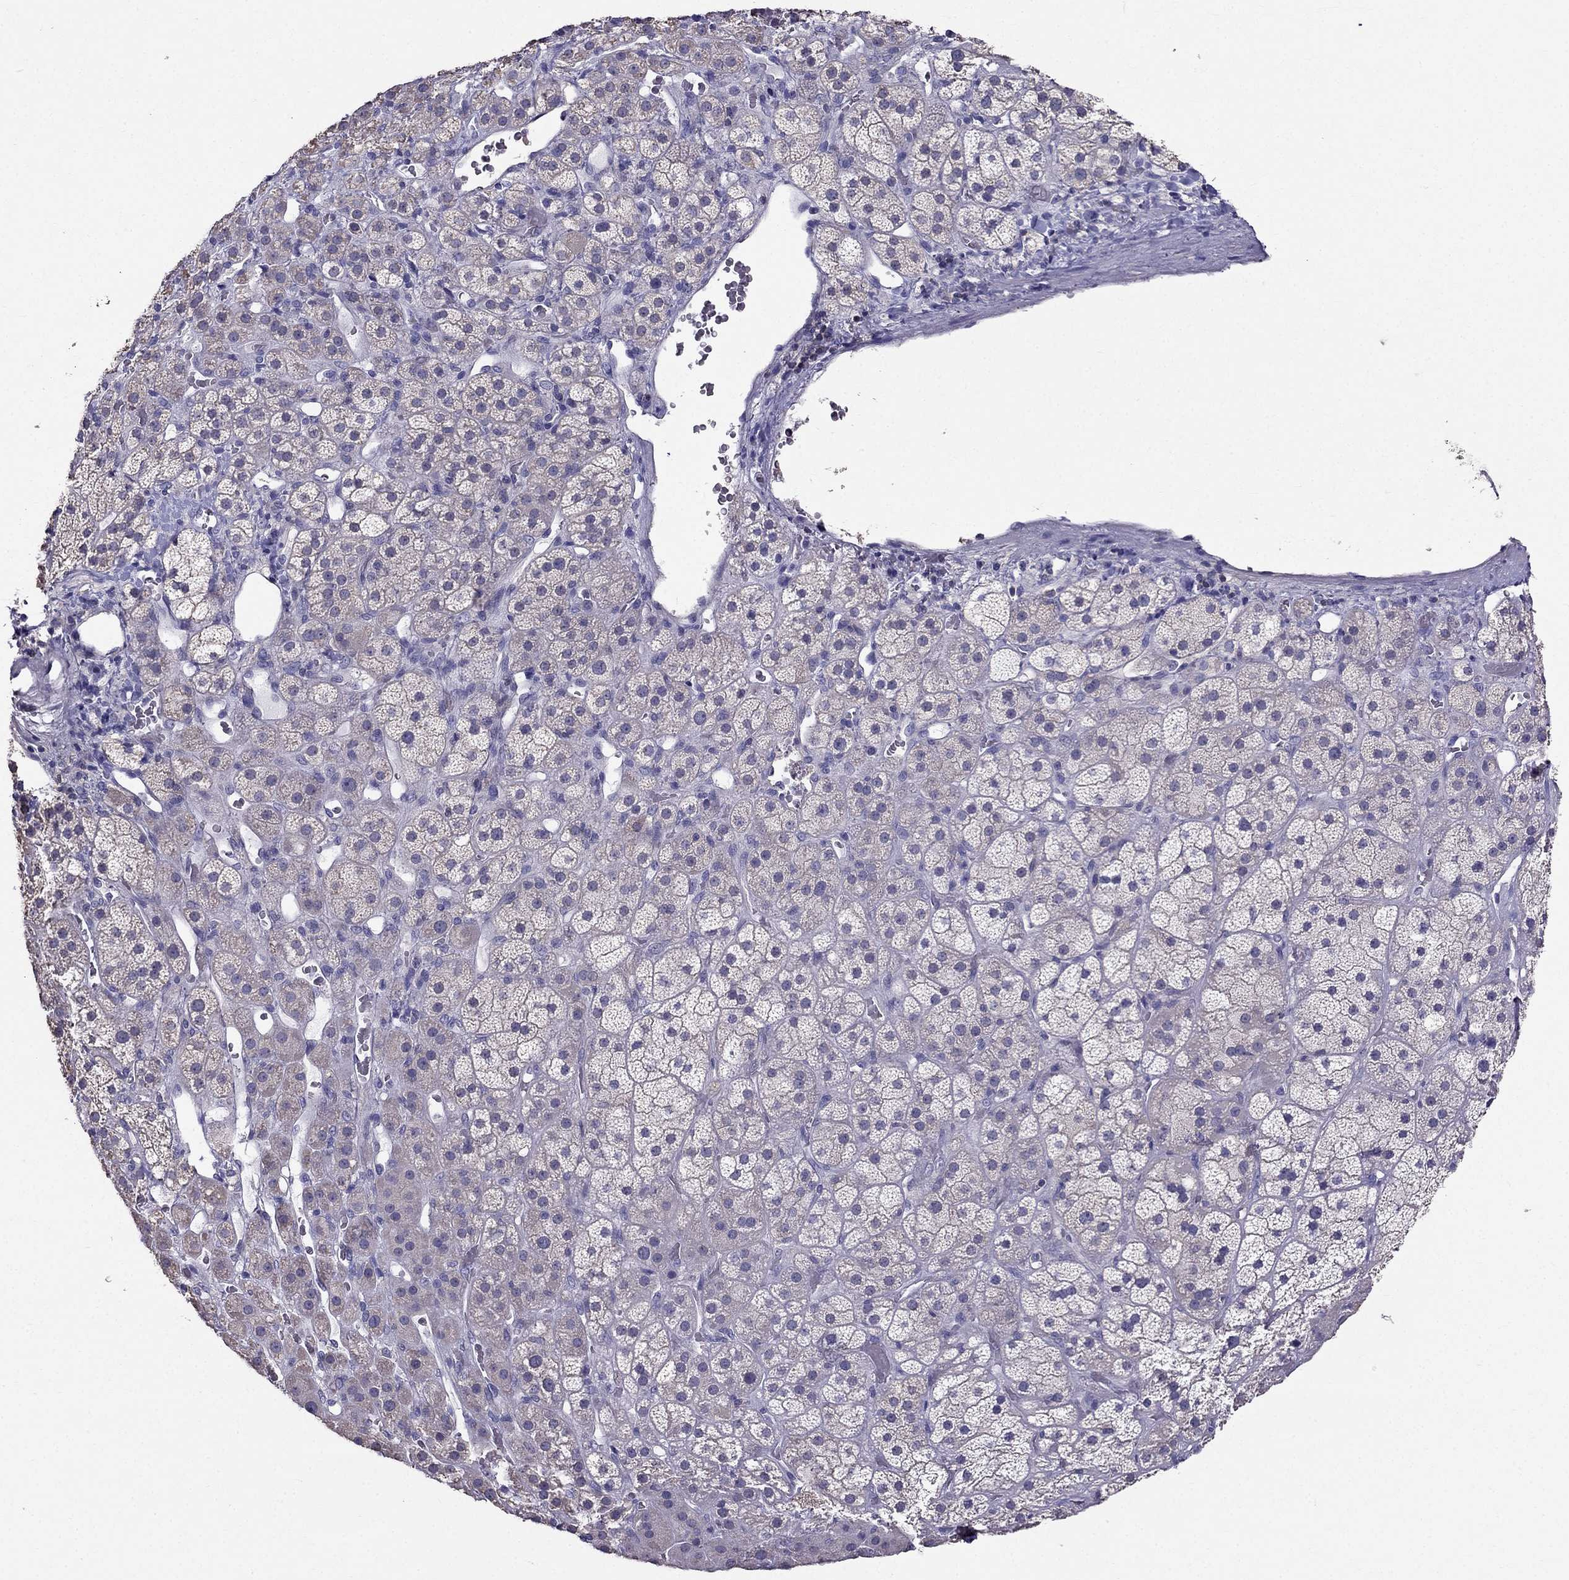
{"staining": {"intensity": "negative", "quantity": "none", "location": "none"}, "tissue": "adrenal gland", "cell_type": "Glandular cells", "image_type": "normal", "snomed": [{"axis": "morphology", "description": "Normal tissue, NOS"}, {"axis": "topography", "description": "Adrenal gland"}], "caption": "This is an immunohistochemistry histopathology image of benign adrenal gland. There is no expression in glandular cells.", "gene": "AAK1", "patient": {"sex": "male", "age": 57}}